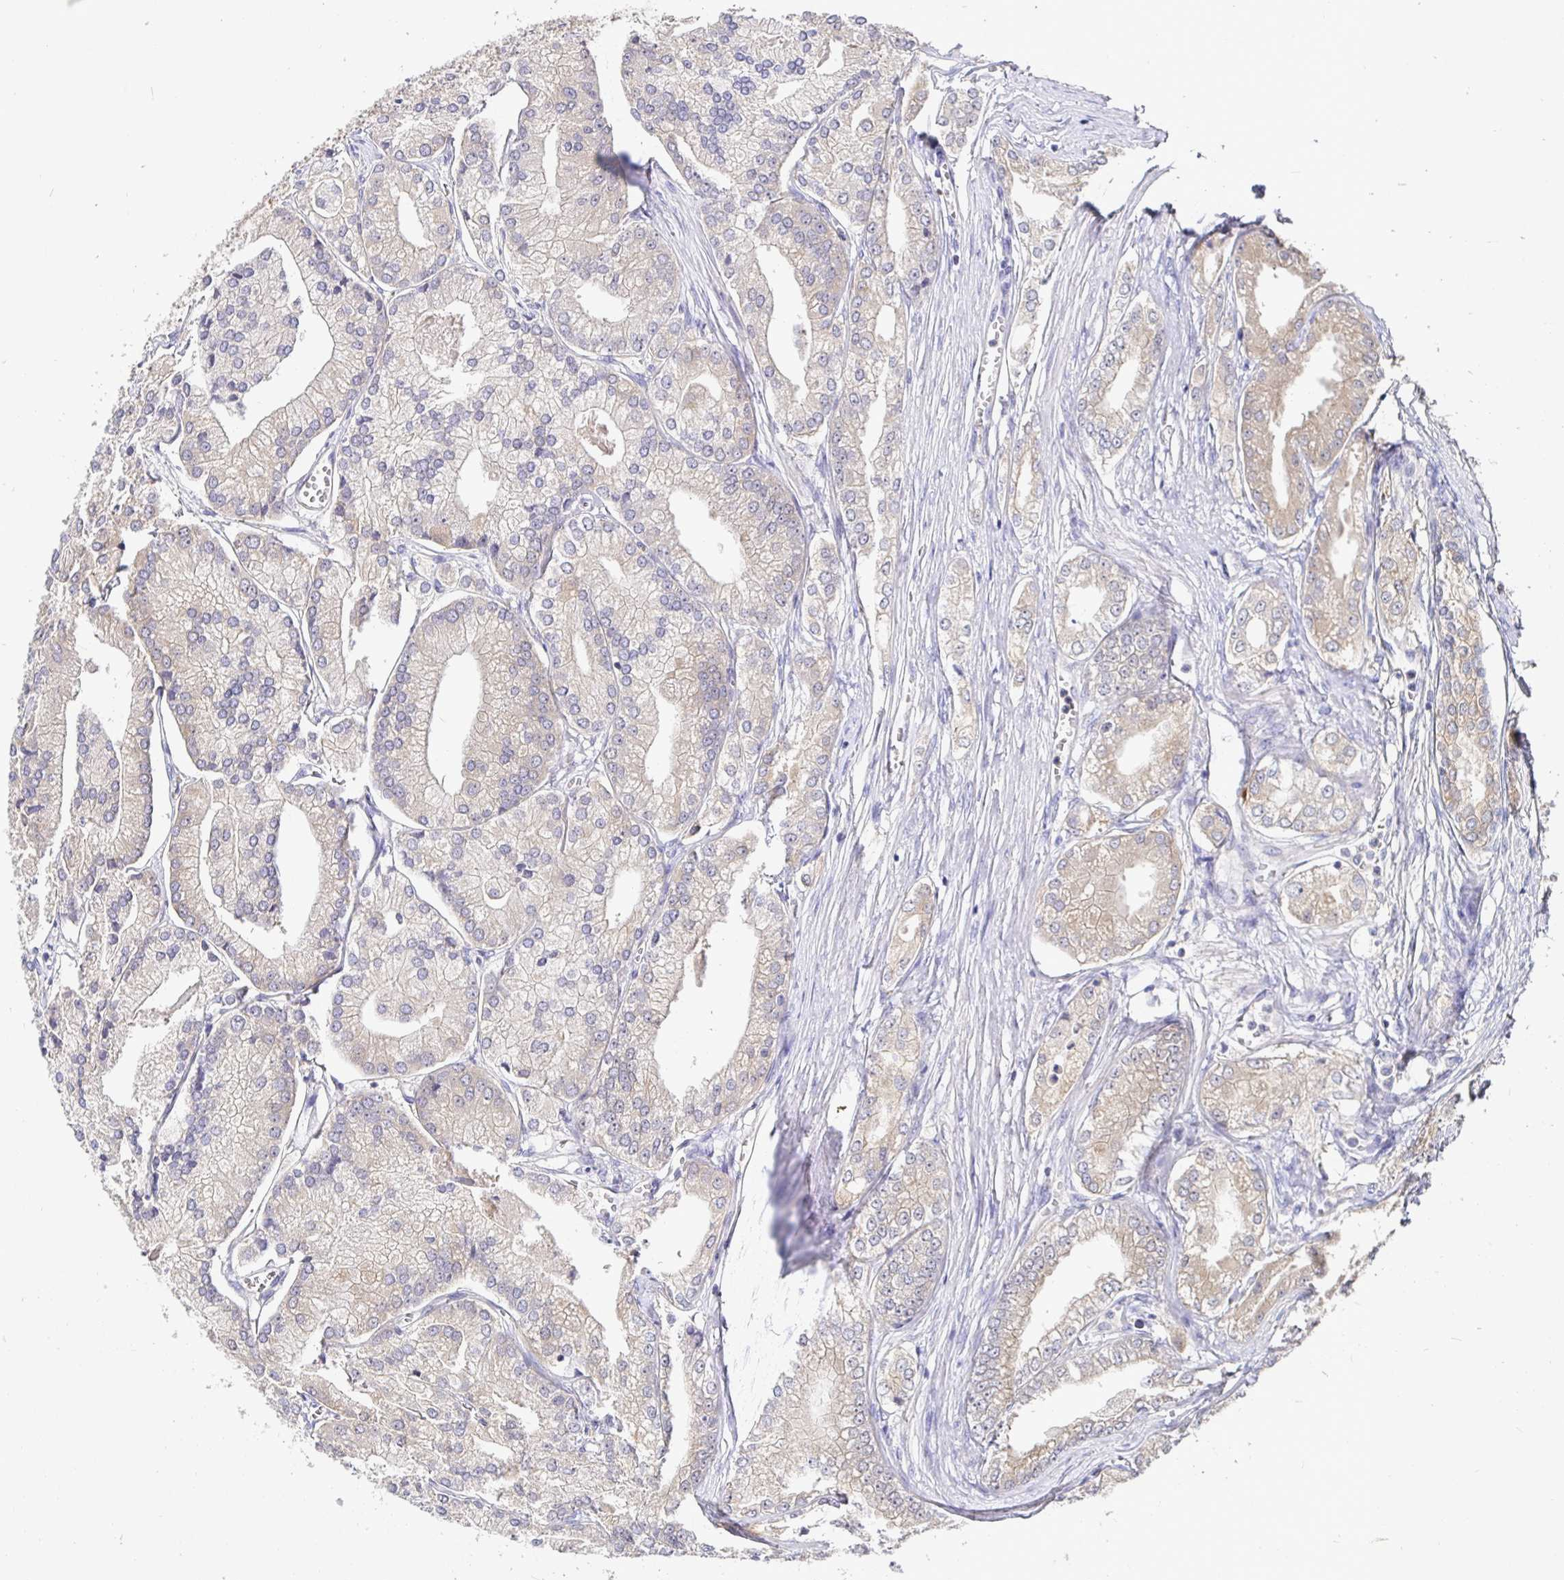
{"staining": {"intensity": "weak", "quantity": ">75%", "location": "cytoplasmic/membranous"}, "tissue": "prostate cancer", "cell_type": "Tumor cells", "image_type": "cancer", "snomed": [{"axis": "morphology", "description": "Adenocarcinoma, High grade"}, {"axis": "topography", "description": "Prostate"}], "caption": "High-power microscopy captured an immunohistochemistry photomicrograph of adenocarcinoma (high-grade) (prostate), revealing weak cytoplasmic/membranous staining in approximately >75% of tumor cells. (DAB (3,3'-diaminobenzidine) = brown stain, brightfield microscopy at high magnification).", "gene": "KIF21A", "patient": {"sex": "male", "age": 61}}